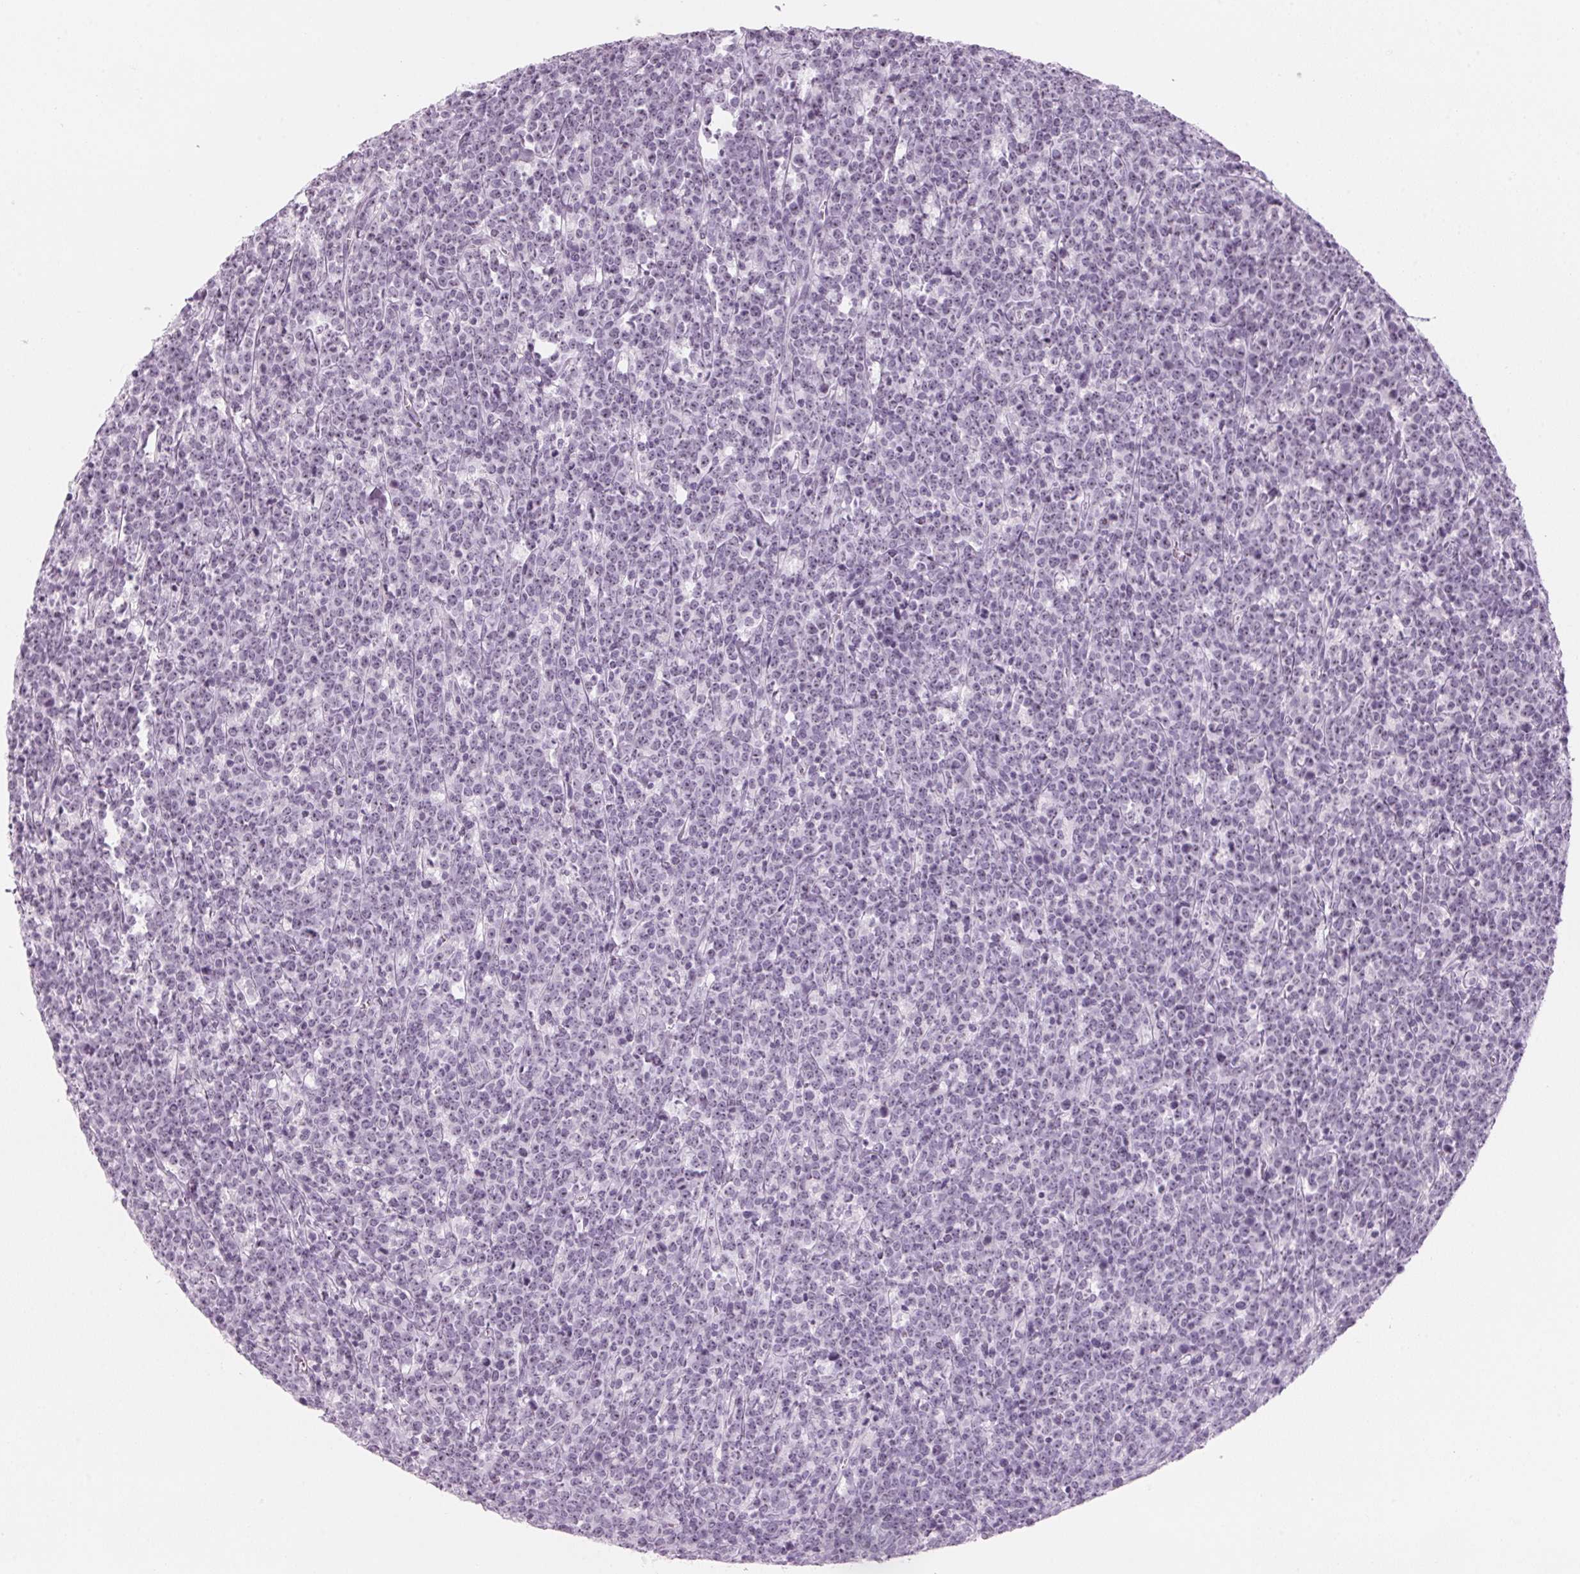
{"staining": {"intensity": "negative", "quantity": "none", "location": "none"}, "tissue": "lymphoma", "cell_type": "Tumor cells", "image_type": "cancer", "snomed": [{"axis": "morphology", "description": "Malignant lymphoma, non-Hodgkin's type, High grade"}, {"axis": "topography", "description": "Small intestine"}], "caption": "Histopathology image shows no protein positivity in tumor cells of lymphoma tissue.", "gene": "DNTTIP2", "patient": {"sex": "female", "age": 56}}